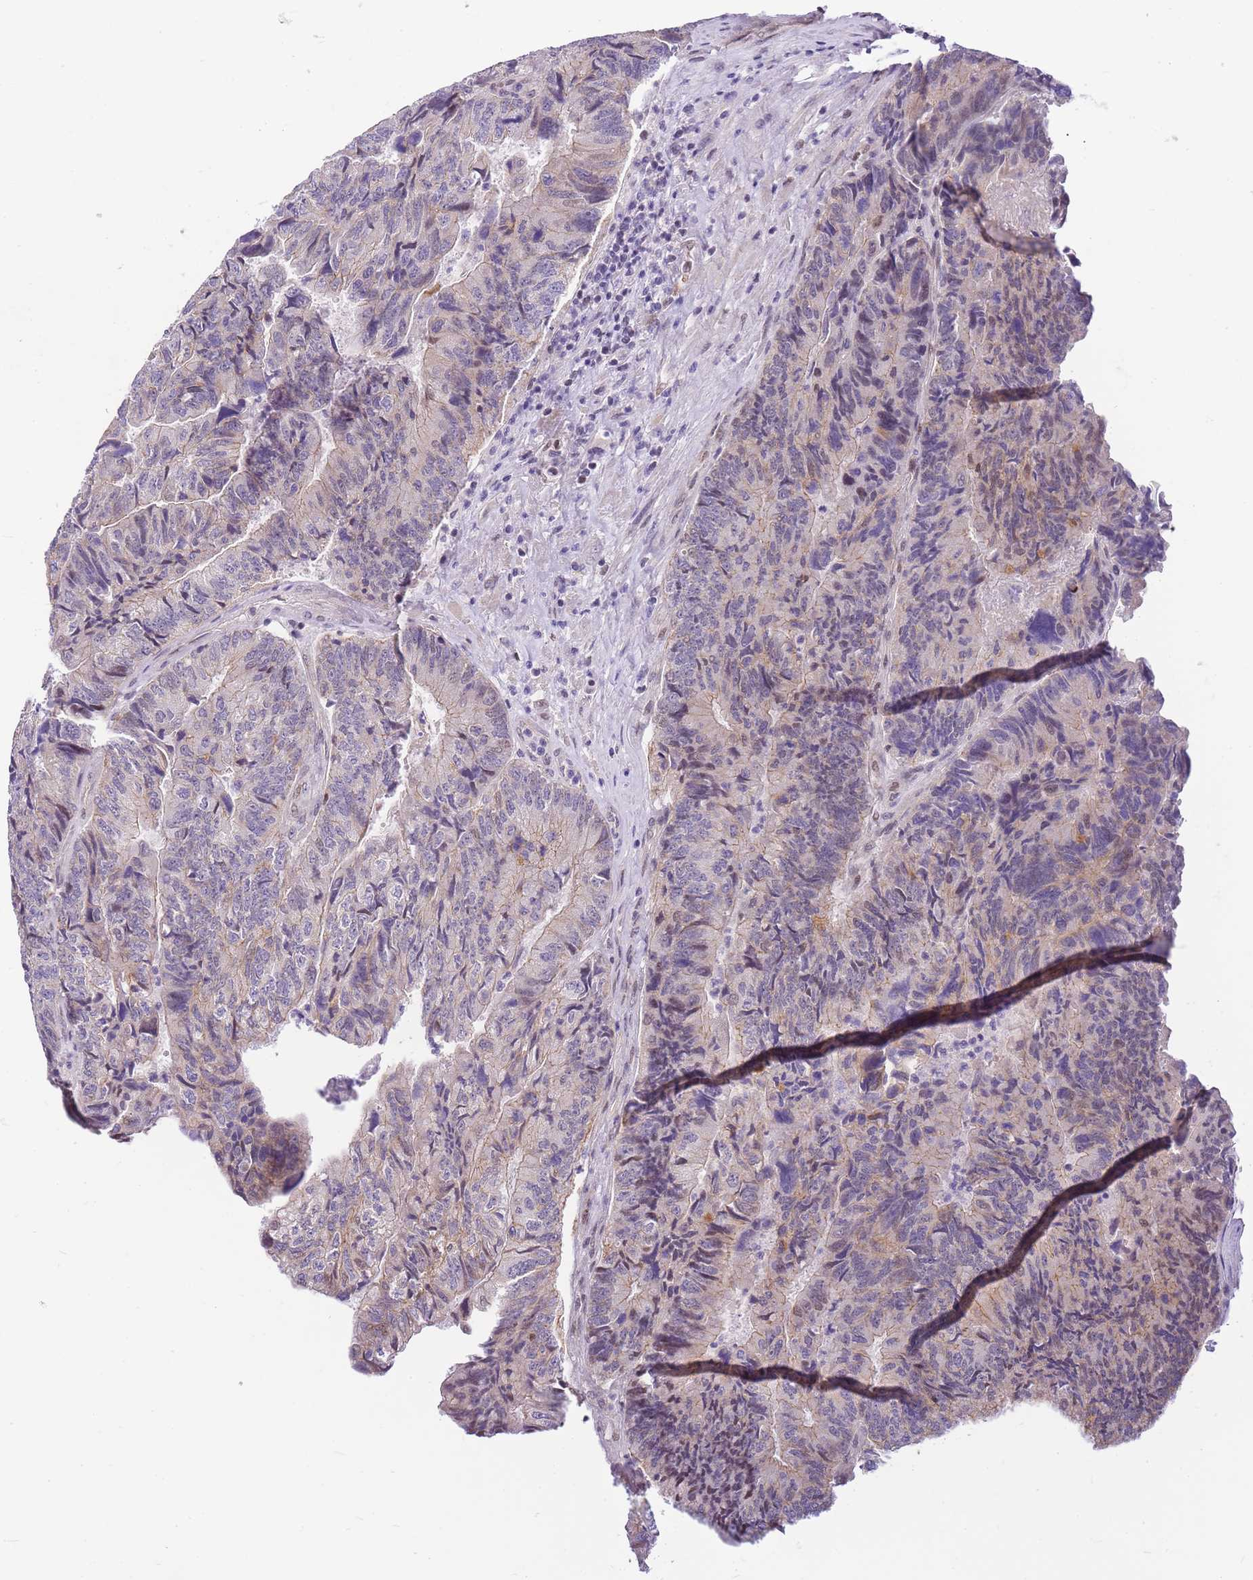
{"staining": {"intensity": "weak", "quantity": "25%-75%", "location": "cytoplasmic/membranous"}, "tissue": "colorectal cancer", "cell_type": "Tumor cells", "image_type": "cancer", "snomed": [{"axis": "morphology", "description": "Adenocarcinoma, NOS"}, {"axis": "topography", "description": "Colon"}], "caption": "A high-resolution histopathology image shows IHC staining of colorectal cancer, which reveals weak cytoplasmic/membranous staining in about 25%-75% of tumor cells.", "gene": "CLBA1", "patient": {"sex": "female", "age": 67}}